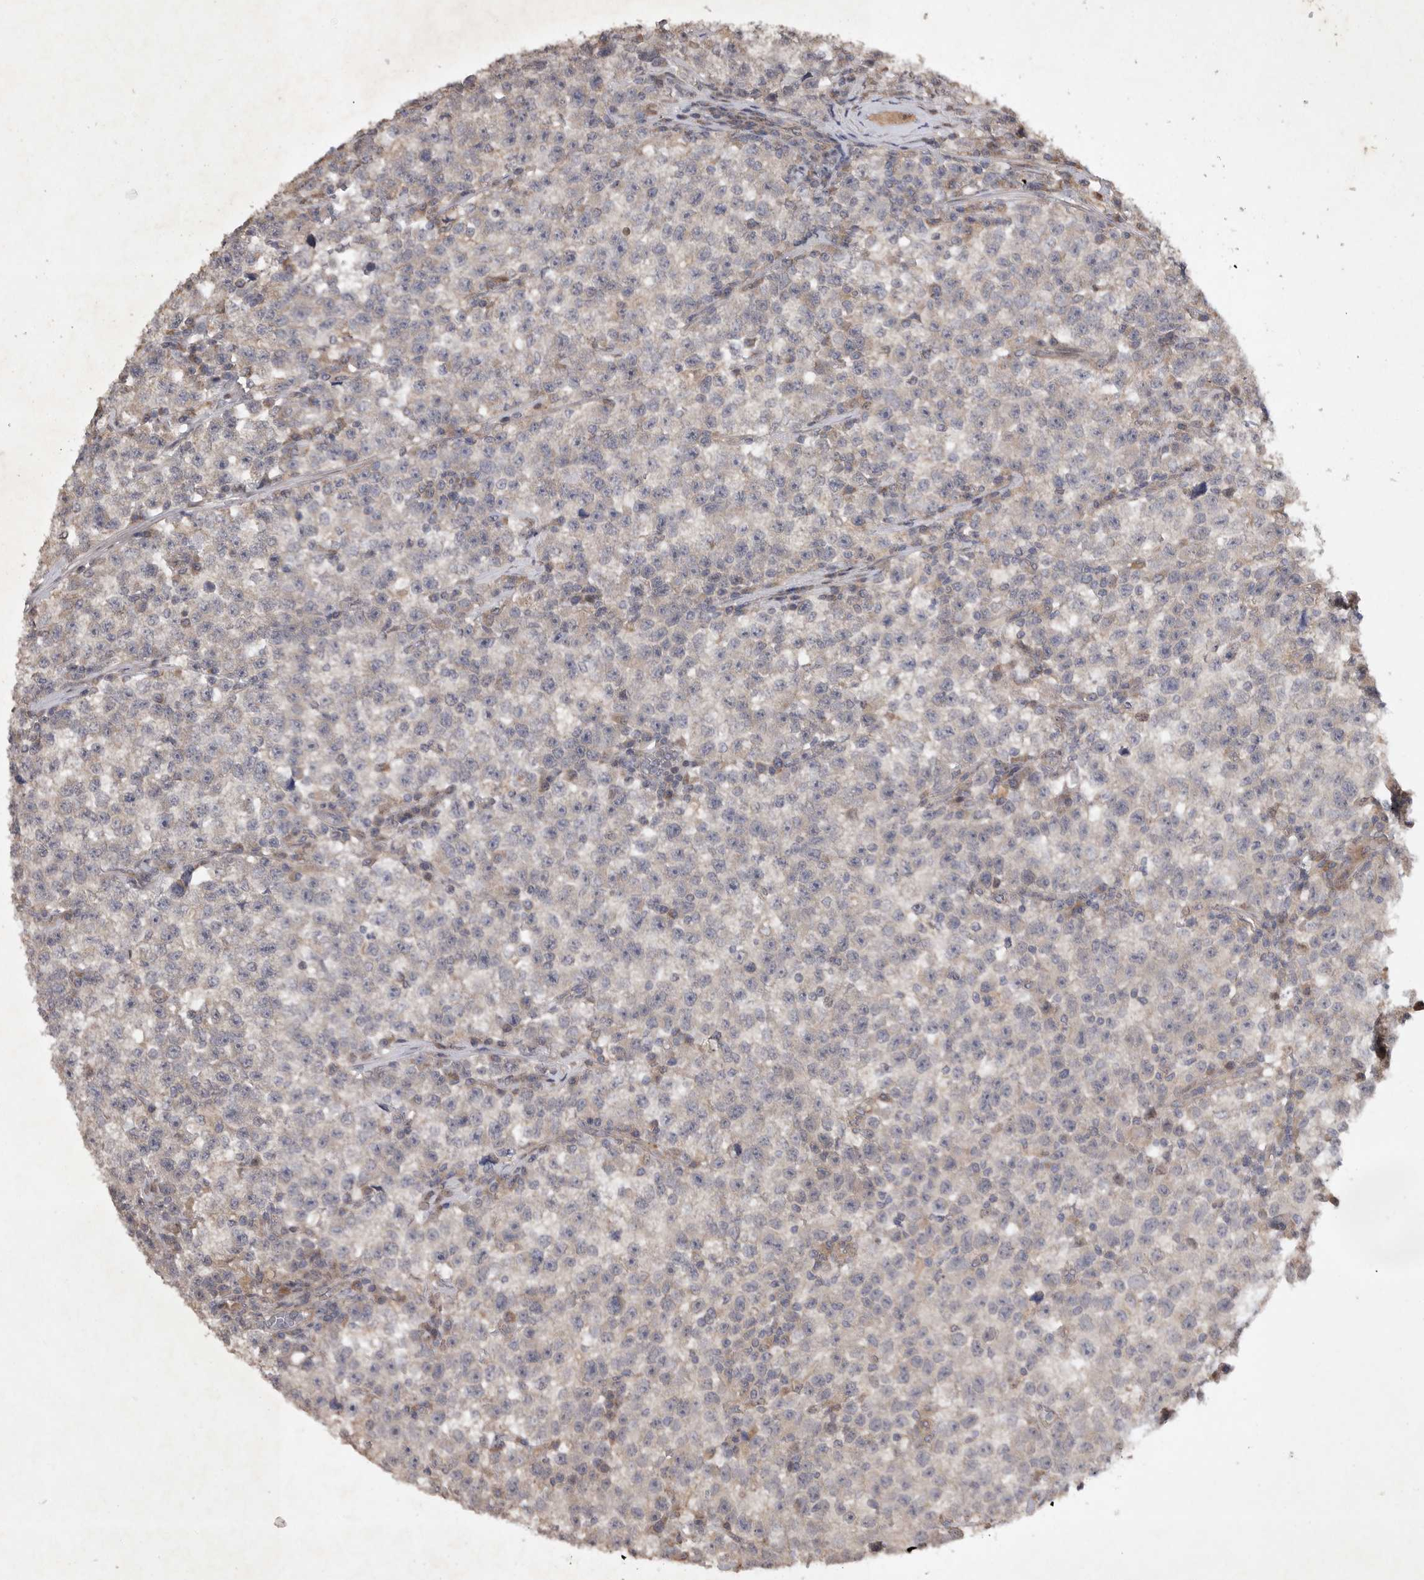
{"staining": {"intensity": "negative", "quantity": "none", "location": "none"}, "tissue": "testis cancer", "cell_type": "Tumor cells", "image_type": "cancer", "snomed": [{"axis": "morphology", "description": "Seminoma, NOS"}, {"axis": "topography", "description": "Testis"}], "caption": "Tumor cells are negative for brown protein staining in testis seminoma.", "gene": "EDEM3", "patient": {"sex": "male", "age": 22}}